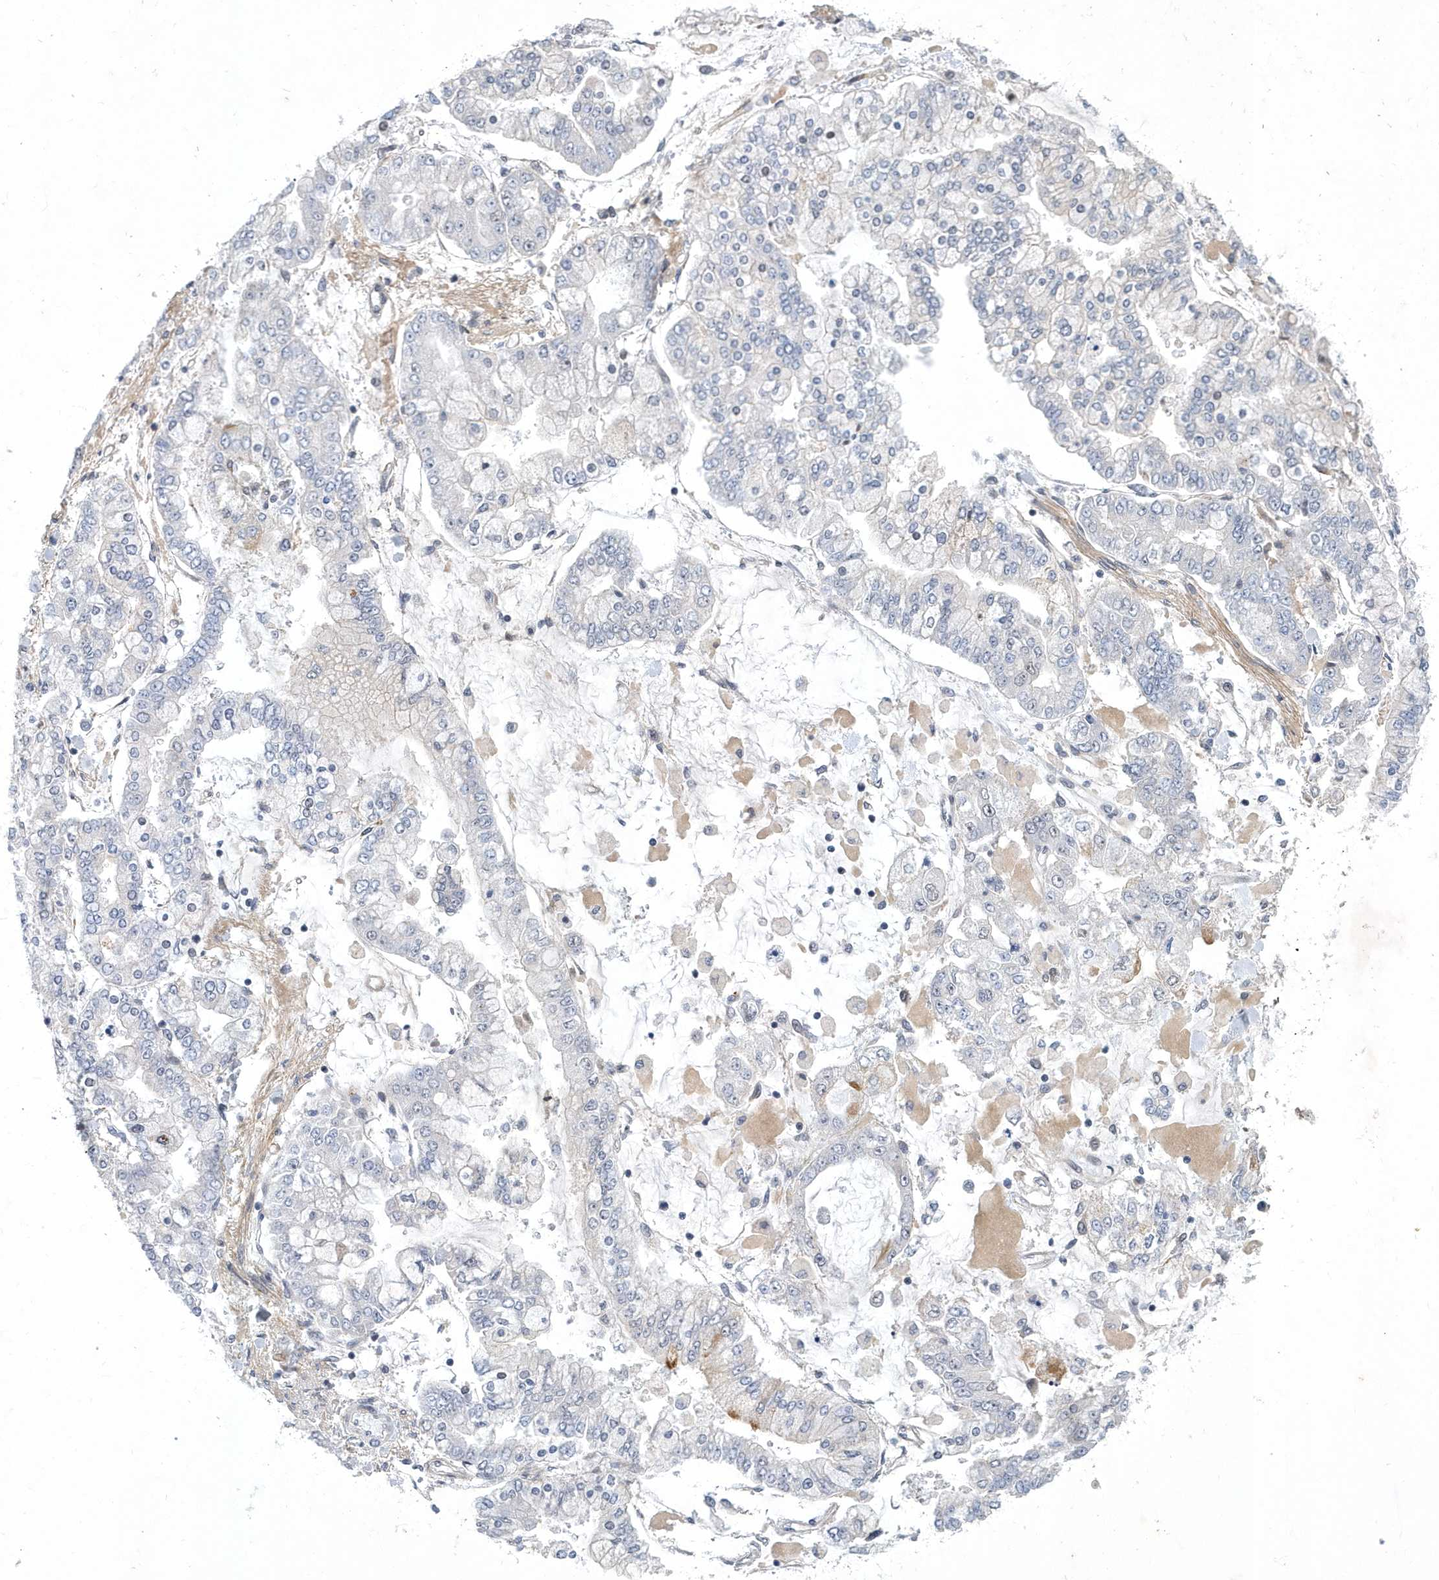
{"staining": {"intensity": "negative", "quantity": "none", "location": "none"}, "tissue": "stomach cancer", "cell_type": "Tumor cells", "image_type": "cancer", "snomed": [{"axis": "morphology", "description": "Normal tissue, NOS"}, {"axis": "morphology", "description": "Adenocarcinoma, NOS"}, {"axis": "topography", "description": "Stomach, upper"}, {"axis": "topography", "description": "Stomach"}], "caption": "DAB immunohistochemical staining of human stomach adenocarcinoma exhibits no significant expression in tumor cells.", "gene": "FAM217A", "patient": {"sex": "male", "age": 76}}